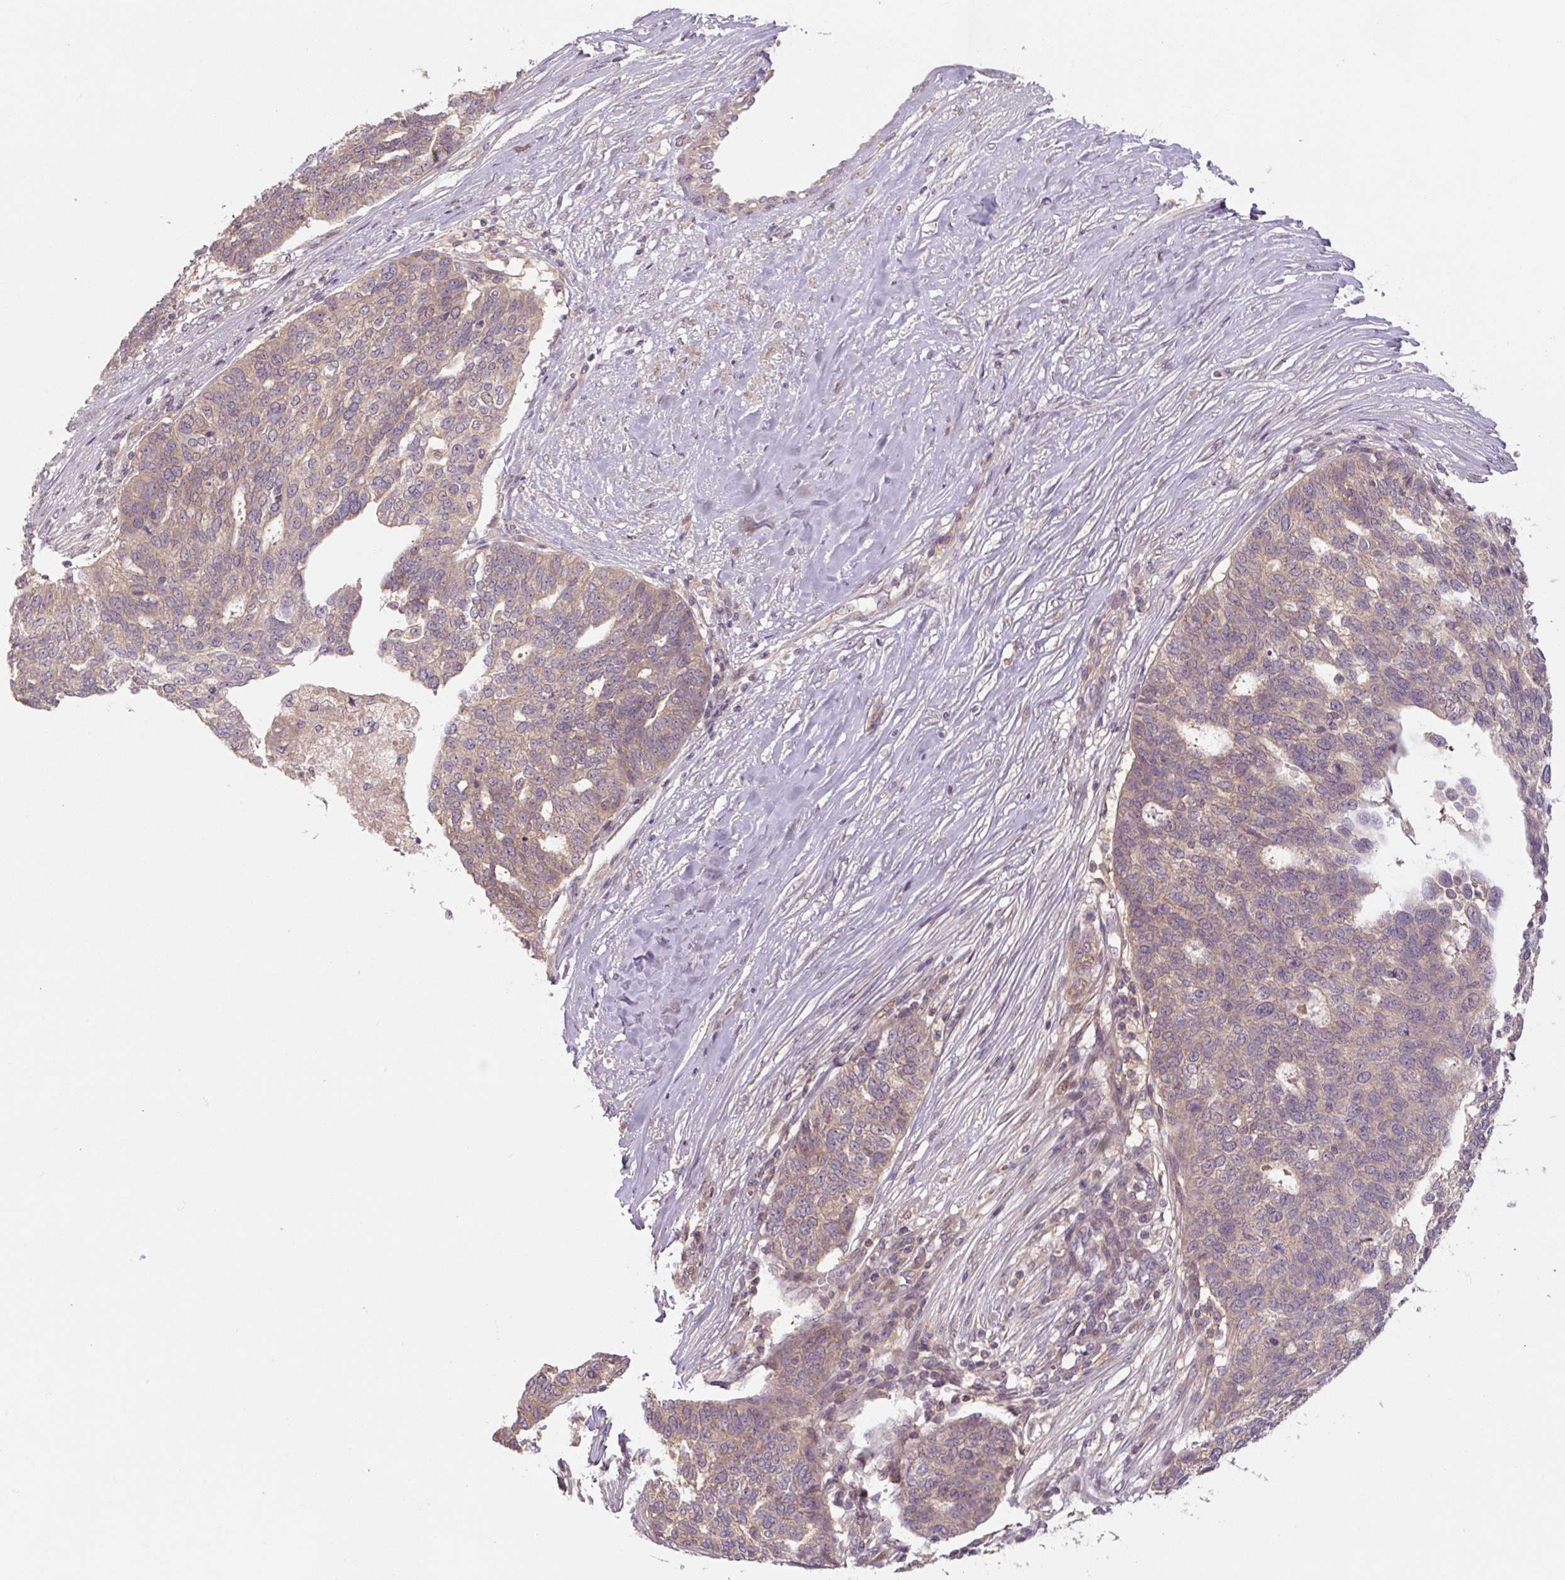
{"staining": {"intensity": "moderate", "quantity": "<25%", "location": "cytoplasmic/membranous"}, "tissue": "ovarian cancer", "cell_type": "Tumor cells", "image_type": "cancer", "snomed": [{"axis": "morphology", "description": "Cystadenocarcinoma, serous, NOS"}, {"axis": "topography", "description": "Ovary"}], "caption": "A brown stain highlights moderate cytoplasmic/membranous expression of a protein in human ovarian cancer (serous cystadenocarcinoma) tumor cells. (Brightfield microscopy of DAB IHC at high magnification).", "gene": "C2orf73", "patient": {"sex": "female", "age": 59}}